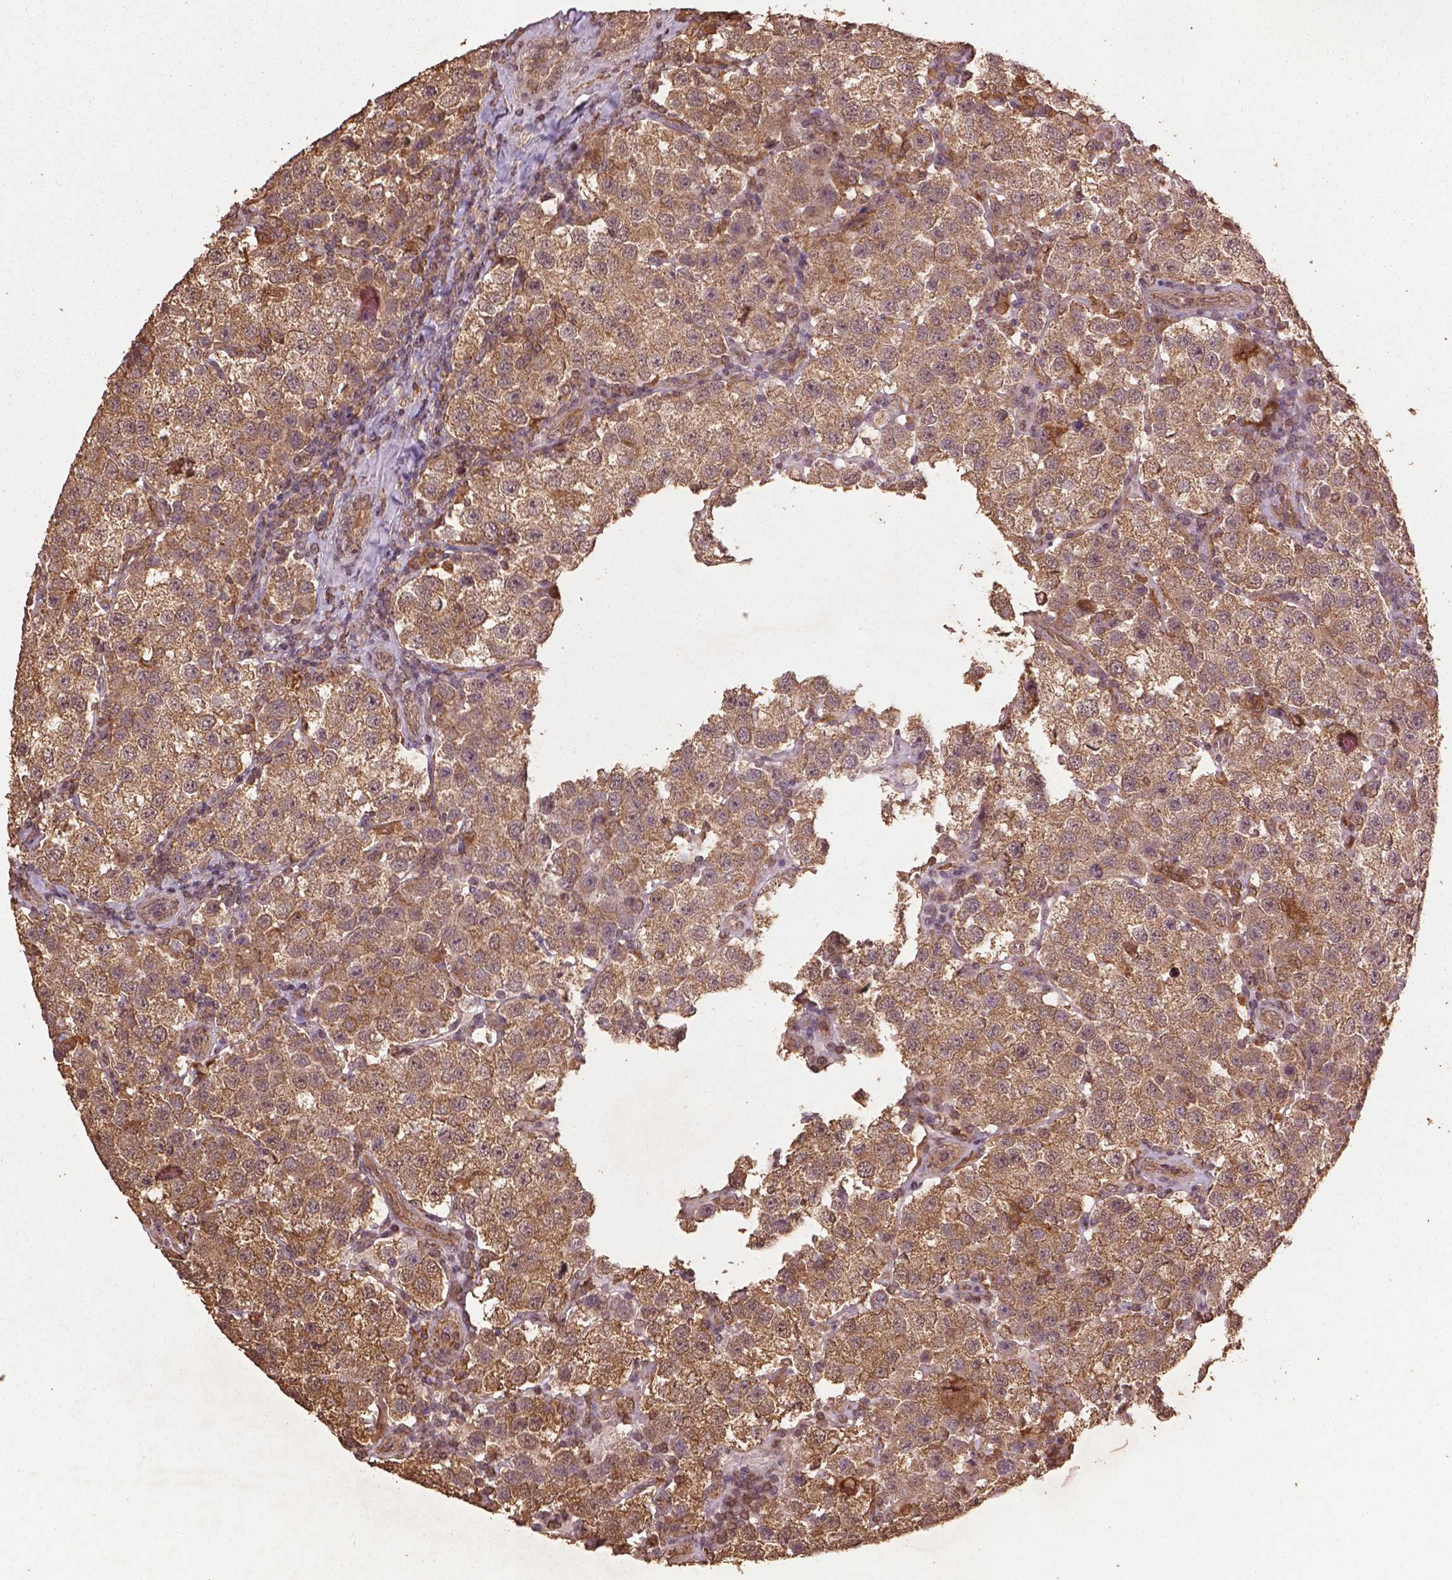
{"staining": {"intensity": "weak", "quantity": ">75%", "location": "cytoplasmic/membranous"}, "tissue": "testis cancer", "cell_type": "Tumor cells", "image_type": "cancer", "snomed": [{"axis": "morphology", "description": "Seminoma, NOS"}, {"axis": "topography", "description": "Testis"}], "caption": "Brown immunohistochemical staining in human testis cancer demonstrates weak cytoplasmic/membranous expression in about >75% of tumor cells.", "gene": "BABAM1", "patient": {"sex": "male", "age": 37}}